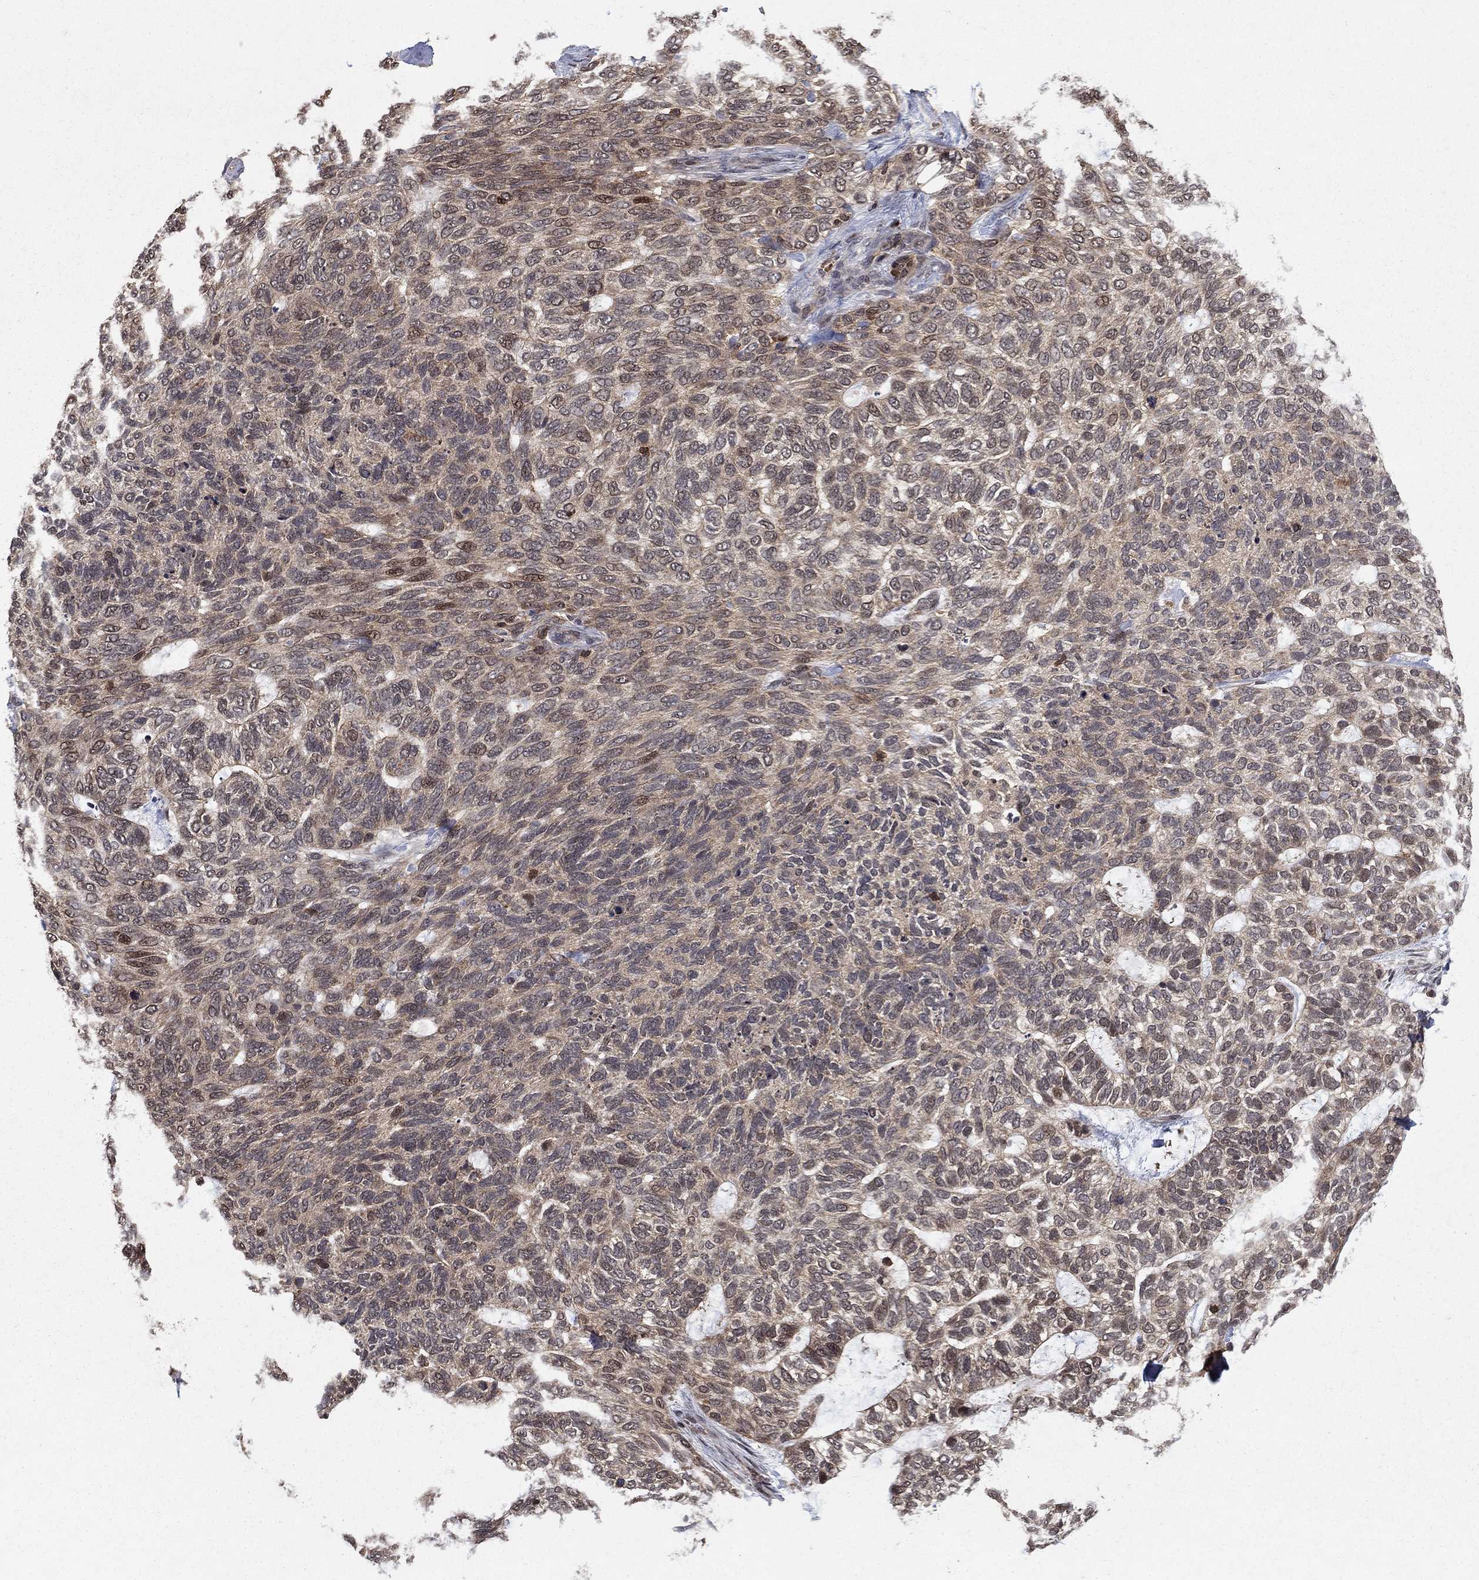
{"staining": {"intensity": "moderate", "quantity": "<25%", "location": "cytoplasmic/membranous,nuclear"}, "tissue": "skin cancer", "cell_type": "Tumor cells", "image_type": "cancer", "snomed": [{"axis": "morphology", "description": "Basal cell carcinoma"}, {"axis": "topography", "description": "Skin"}], "caption": "This image displays immunohistochemistry staining of skin basal cell carcinoma, with low moderate cytoplasmic/membranous and nuclear positivity in approximately <25% of tumor cells.", "gene": "CCDC66", "patient": {"sex": "female", "age": 65}}